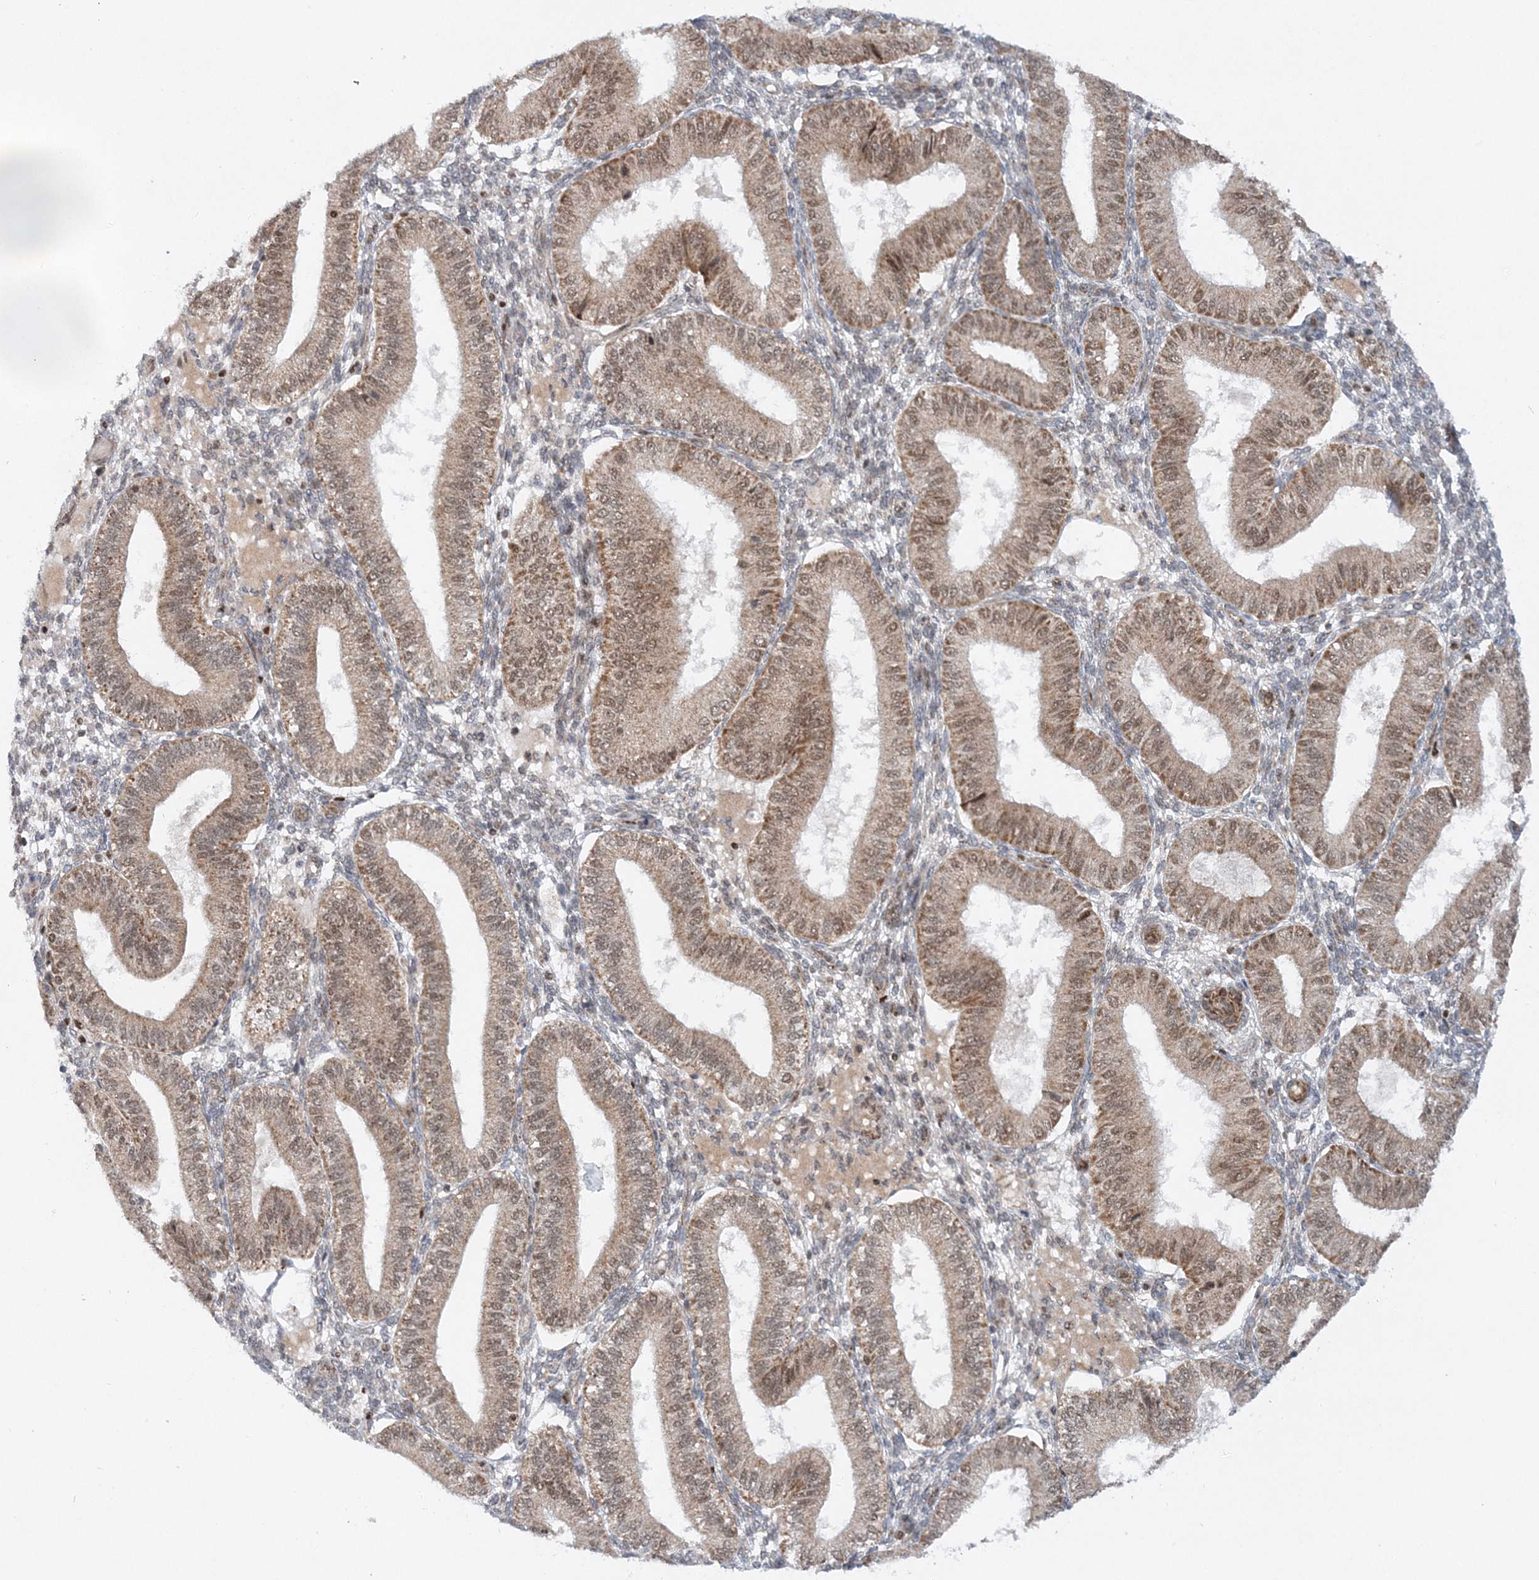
{"staining": {"intensity": "negative", "quantity": "none", "location": "none"}, "tissue": "endometrium", "cell_type": "Cells in endometrial stroma", "image_type": "normal", "snomed": [{"axis": "morphology", "description": "Normal tissue, NOS"}, {"axis": "topography", "description": "Endometrium"}], "caption": "This is a histopathology image of IHC staining of benign endometrium, which shows no expression in cells in endometrial stroma.", "gene": "RAB11FIP2", "patient": {"sex": "female", "age": 39}}